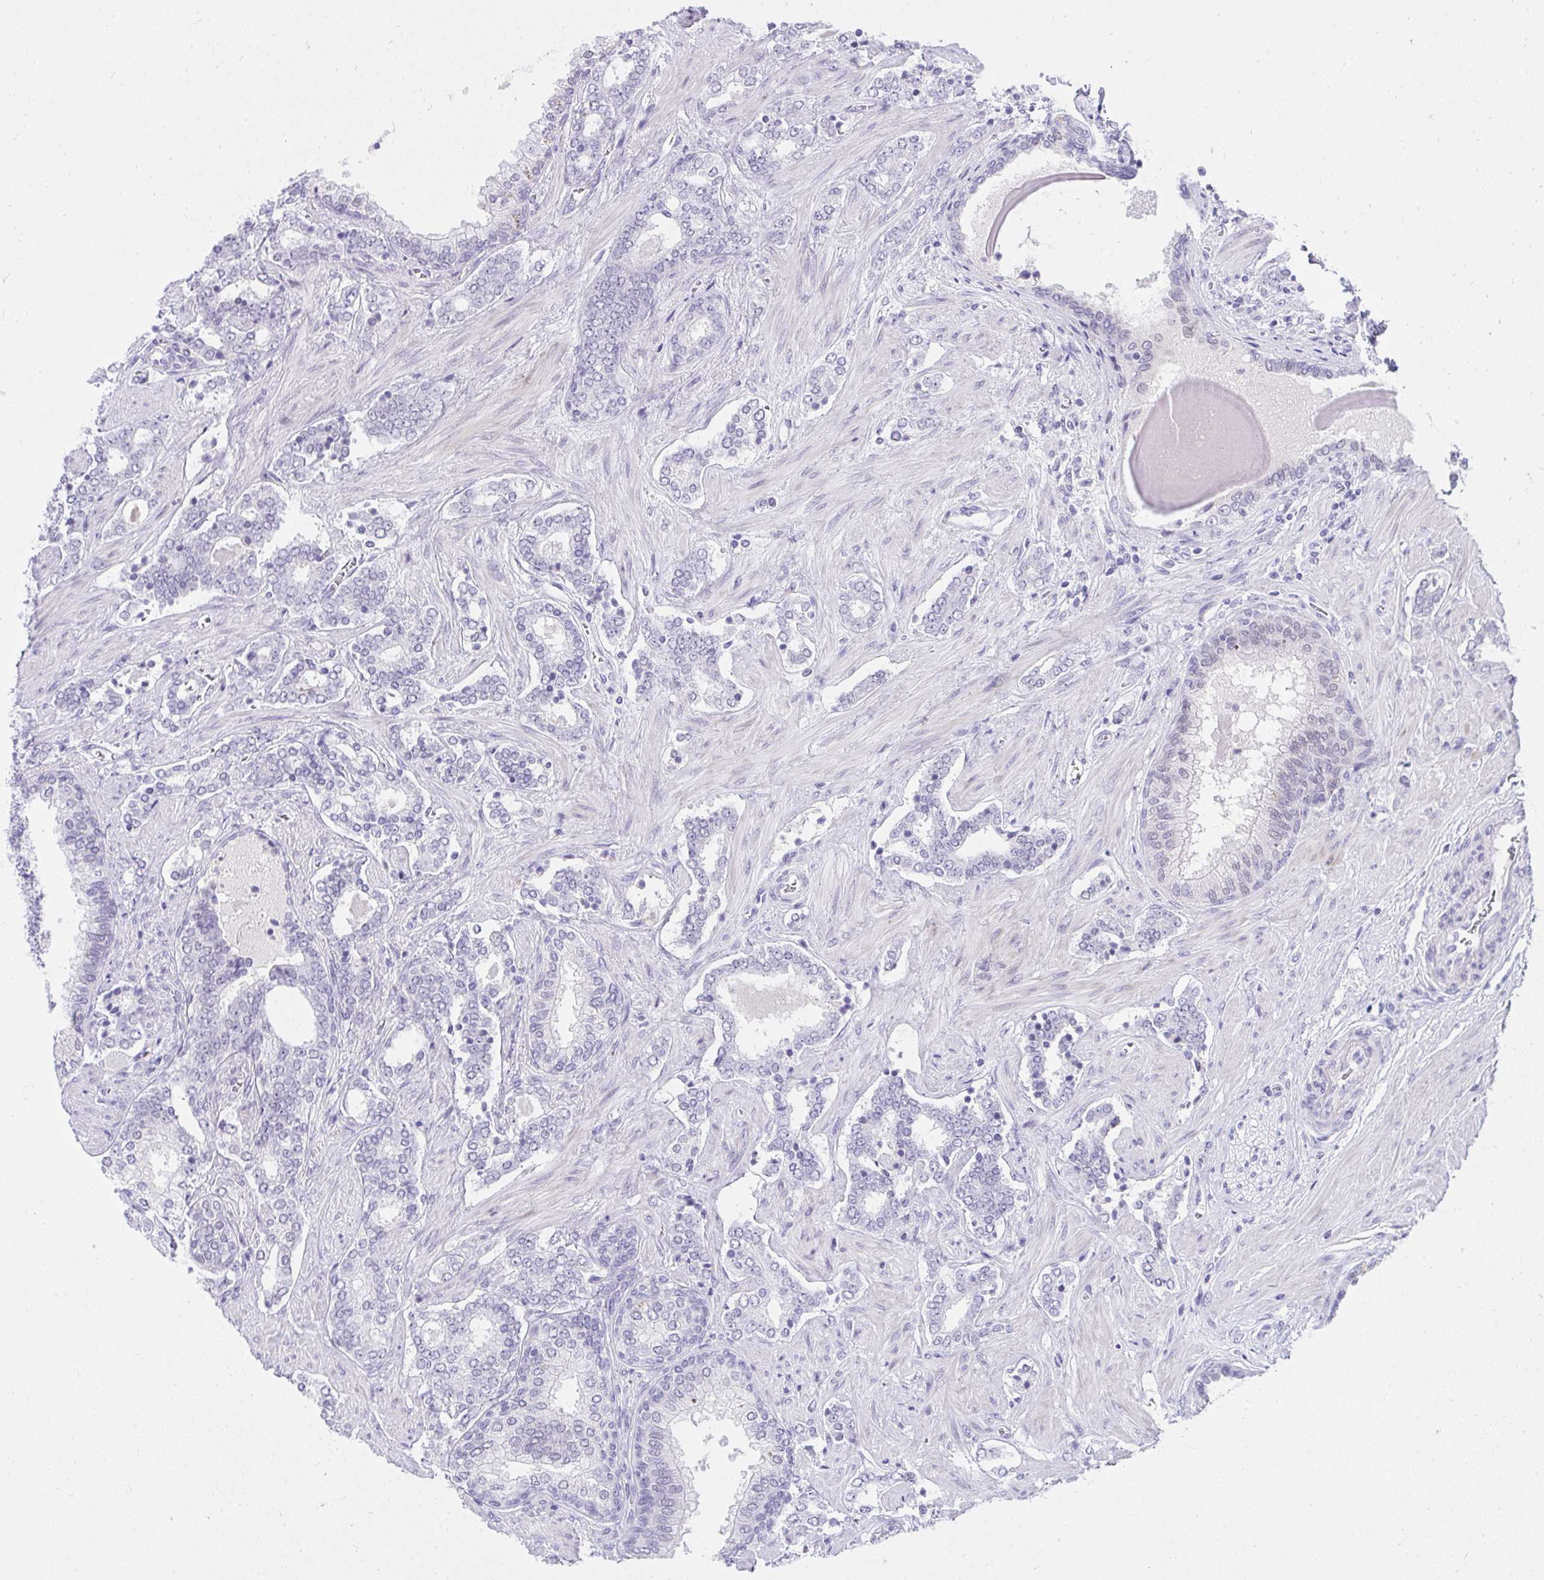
{"staining": {"intensity": "negative", "quantity": "none", "location": "none"}, "tissue": "prostate cancer", "cell_type": "Tumor cells", "image_type": "cancer", "snomed": [{"axis": "morphology", "description": "Adenocarcinoma, High grade"}, {"axis": "topography", "description": "Prostate"}], "caption": "This is an immunohistochemistry (IHC) micrograph of adenocarcinoma (high-grade) (prostate). There is no staining in tumor cells.", "gene": "OR5F1", "patient": {"sex": "male", "age": 60}}